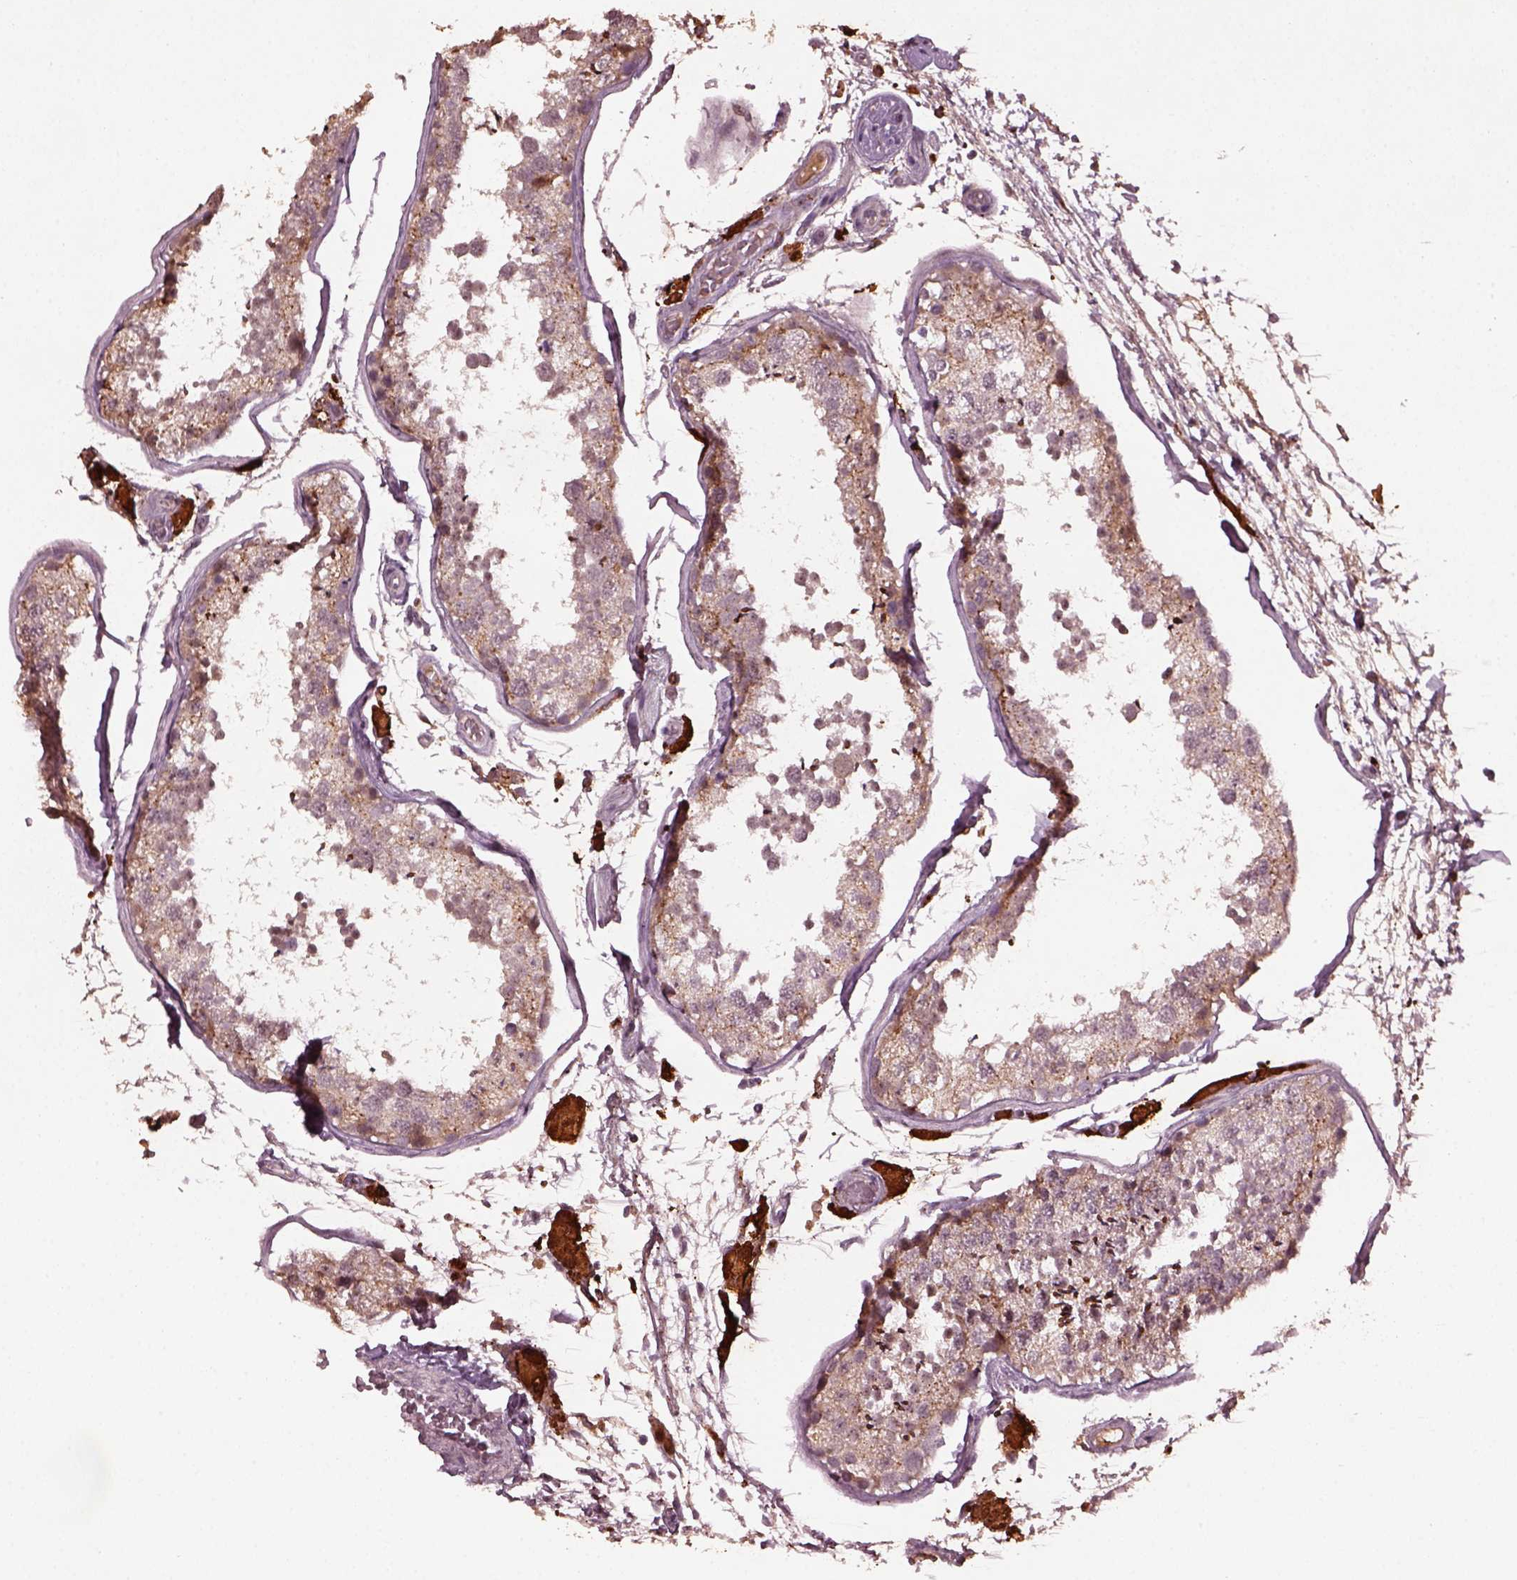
{"staining": {"intensity": "moderate", "quantity": ">75%", "location": "cytoplasmic/membranous"}, "tissue": "testis", "cell_type": "Cells in seminiferous ducts", "image_type": "normal", "snomed": [{"axis": "morphology", "description": "Normal tissue, NOS"}, {"axis": "topography", "description": "Testis"}], "caption": "Immunohistochemical staining of benign human testis demonstrates >75% levels of moderate cytoplasmic/membranous protein positivity in about >75% of cells in seminiferous ducts. Immunohistochemistry (ihc) stains the protein in brown and the nuclei are stained blue.", "gene": "RUFY3", "patient": {"sex": "male", "age": 29}}